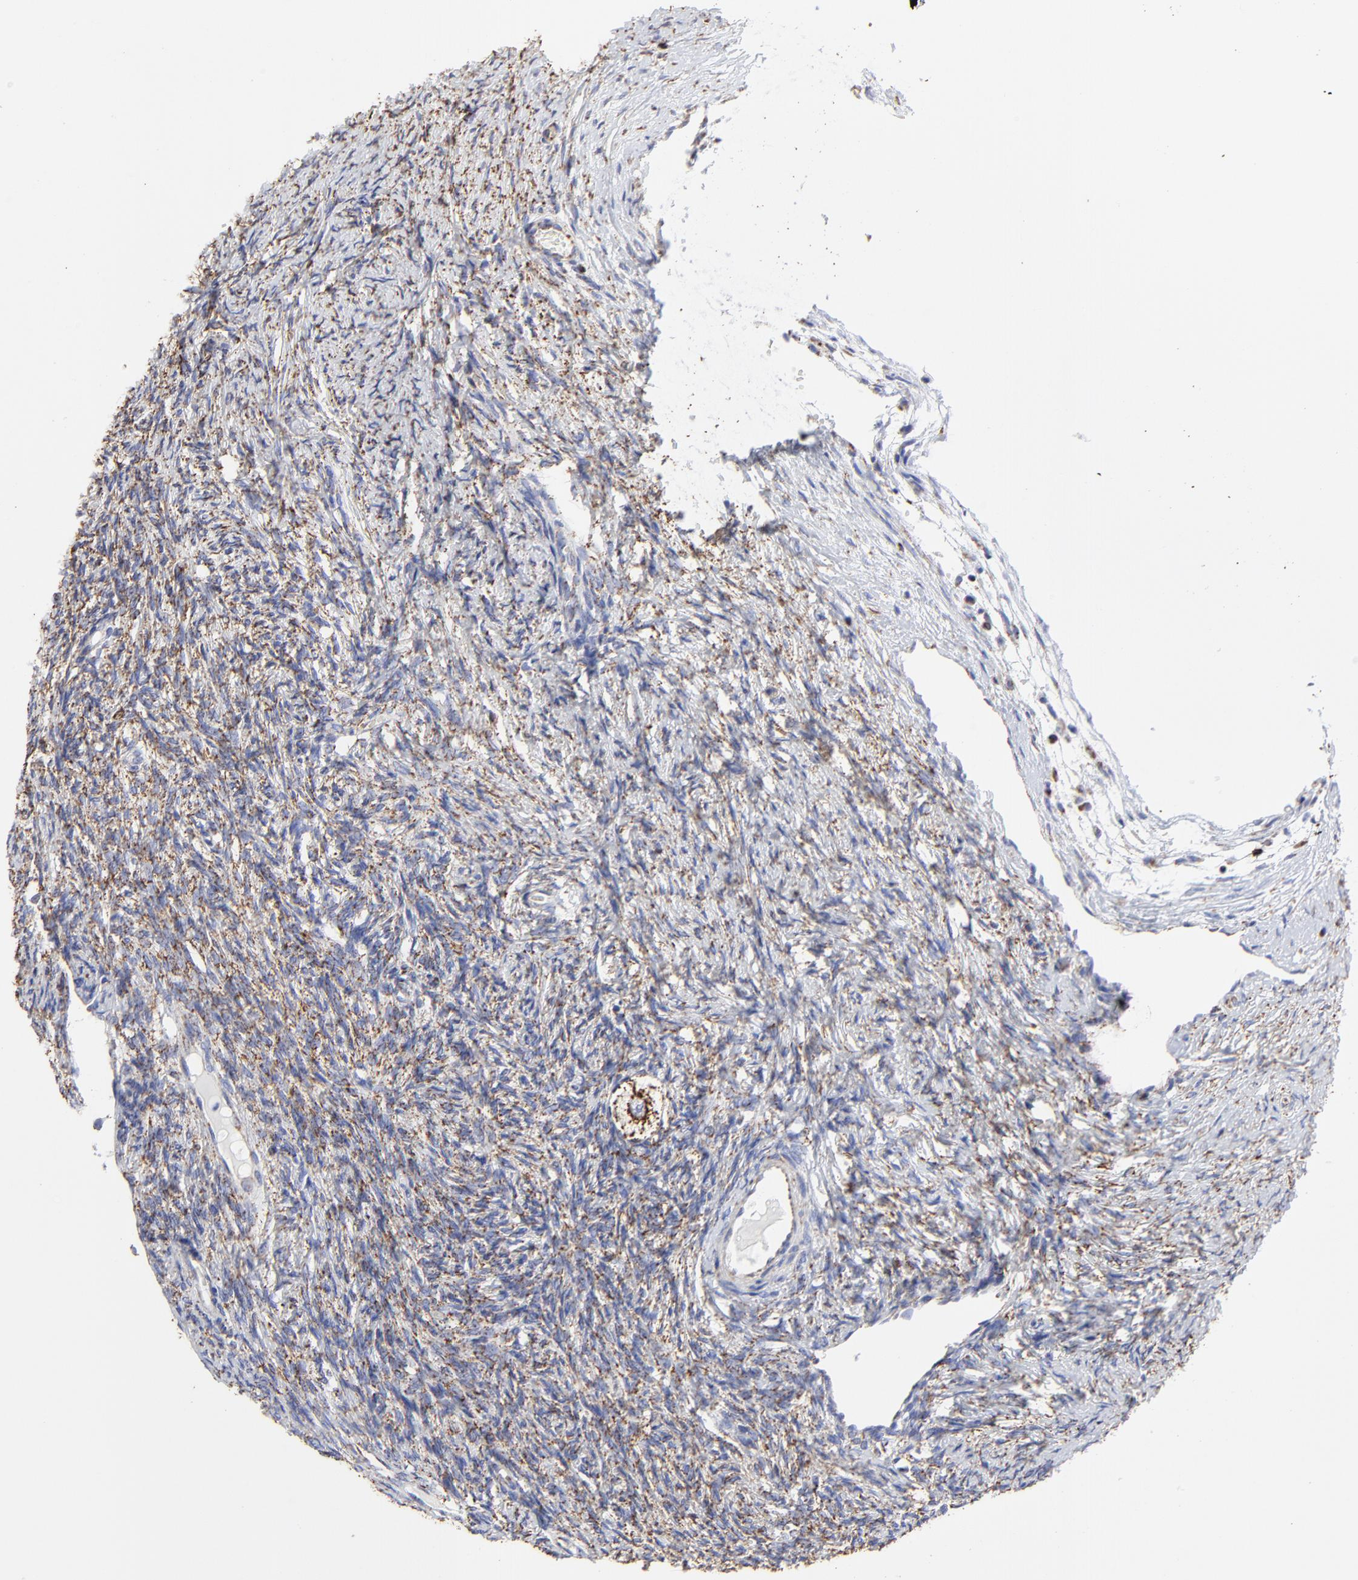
{"staining": {"intensity": "moderate", "quantity": ">75%", "location": "cytoplasmic/membranous"}, "tissue": "ovary", "cell_type": "Ovarian stroma cells", "image_type": "normal", "snomed": [{"axis": "morphology", "description": "Normal tissue, NOS"}, {"axis": "topography", "description": "Ovary"}], "caption": "IHC of unremarkable ovary displays medium levels of moderate cytoplasmic/membranous positivity in about >75% of ovarian stroma cells.", "gene": "PINK1", "patient": {"sex": "female", "age": 32}}